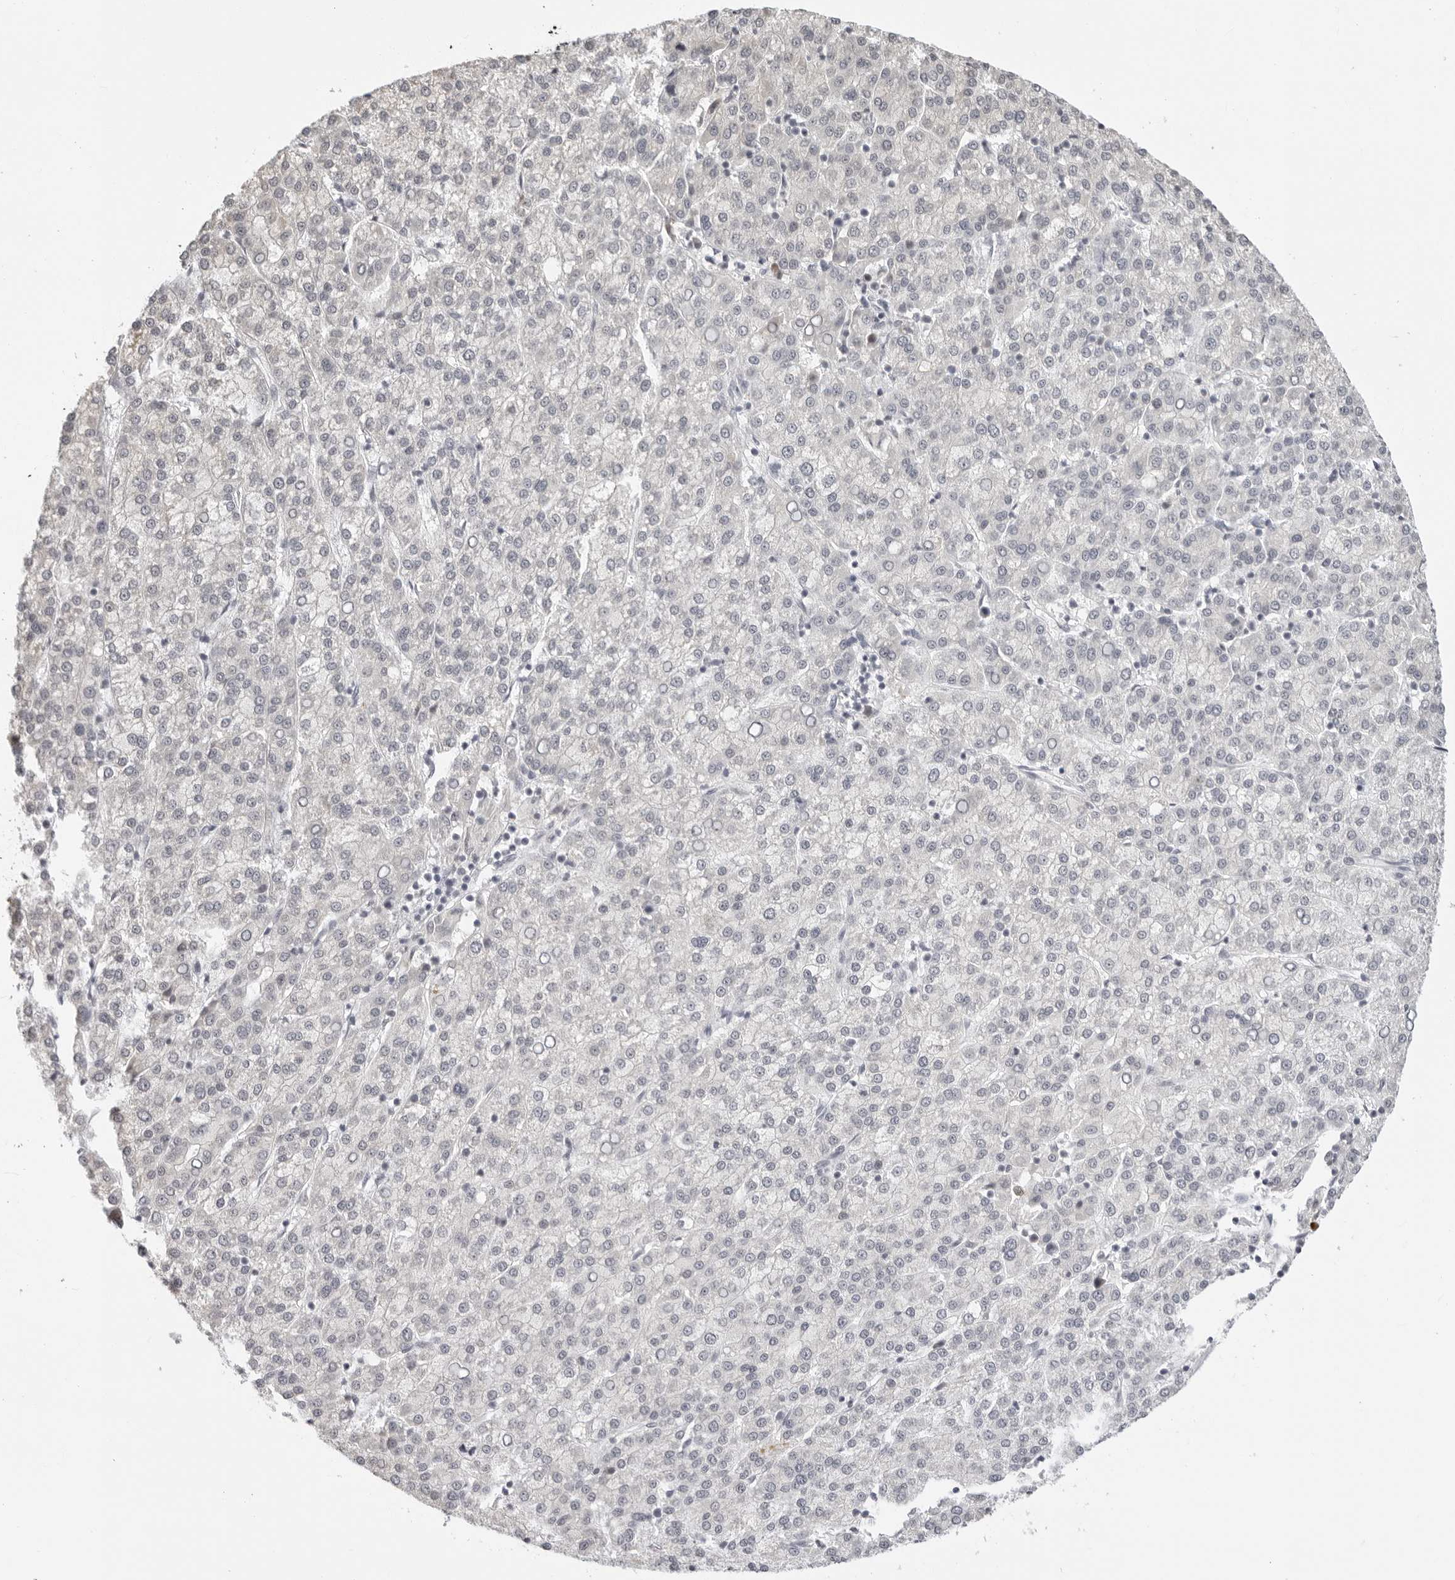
{"staining": {"intensity": "negative", "quantity": "none", "location": "none"}, "tissue": "liver cancer", "cell_type": "Tumor cells", "image_type": "cancer", "snomed": [{"axis": "morphology", "description": "Carcinoma, Hepatocellular, NOS"}, {"axis": "topography", "description": "Liver"}], "caption": "This is an IHC micrograph of liver hepatocellular carcinoma. There is no staining in tumor cells.", "gene": "MSH6", "patient": {"sex": "female", "age": 58}}